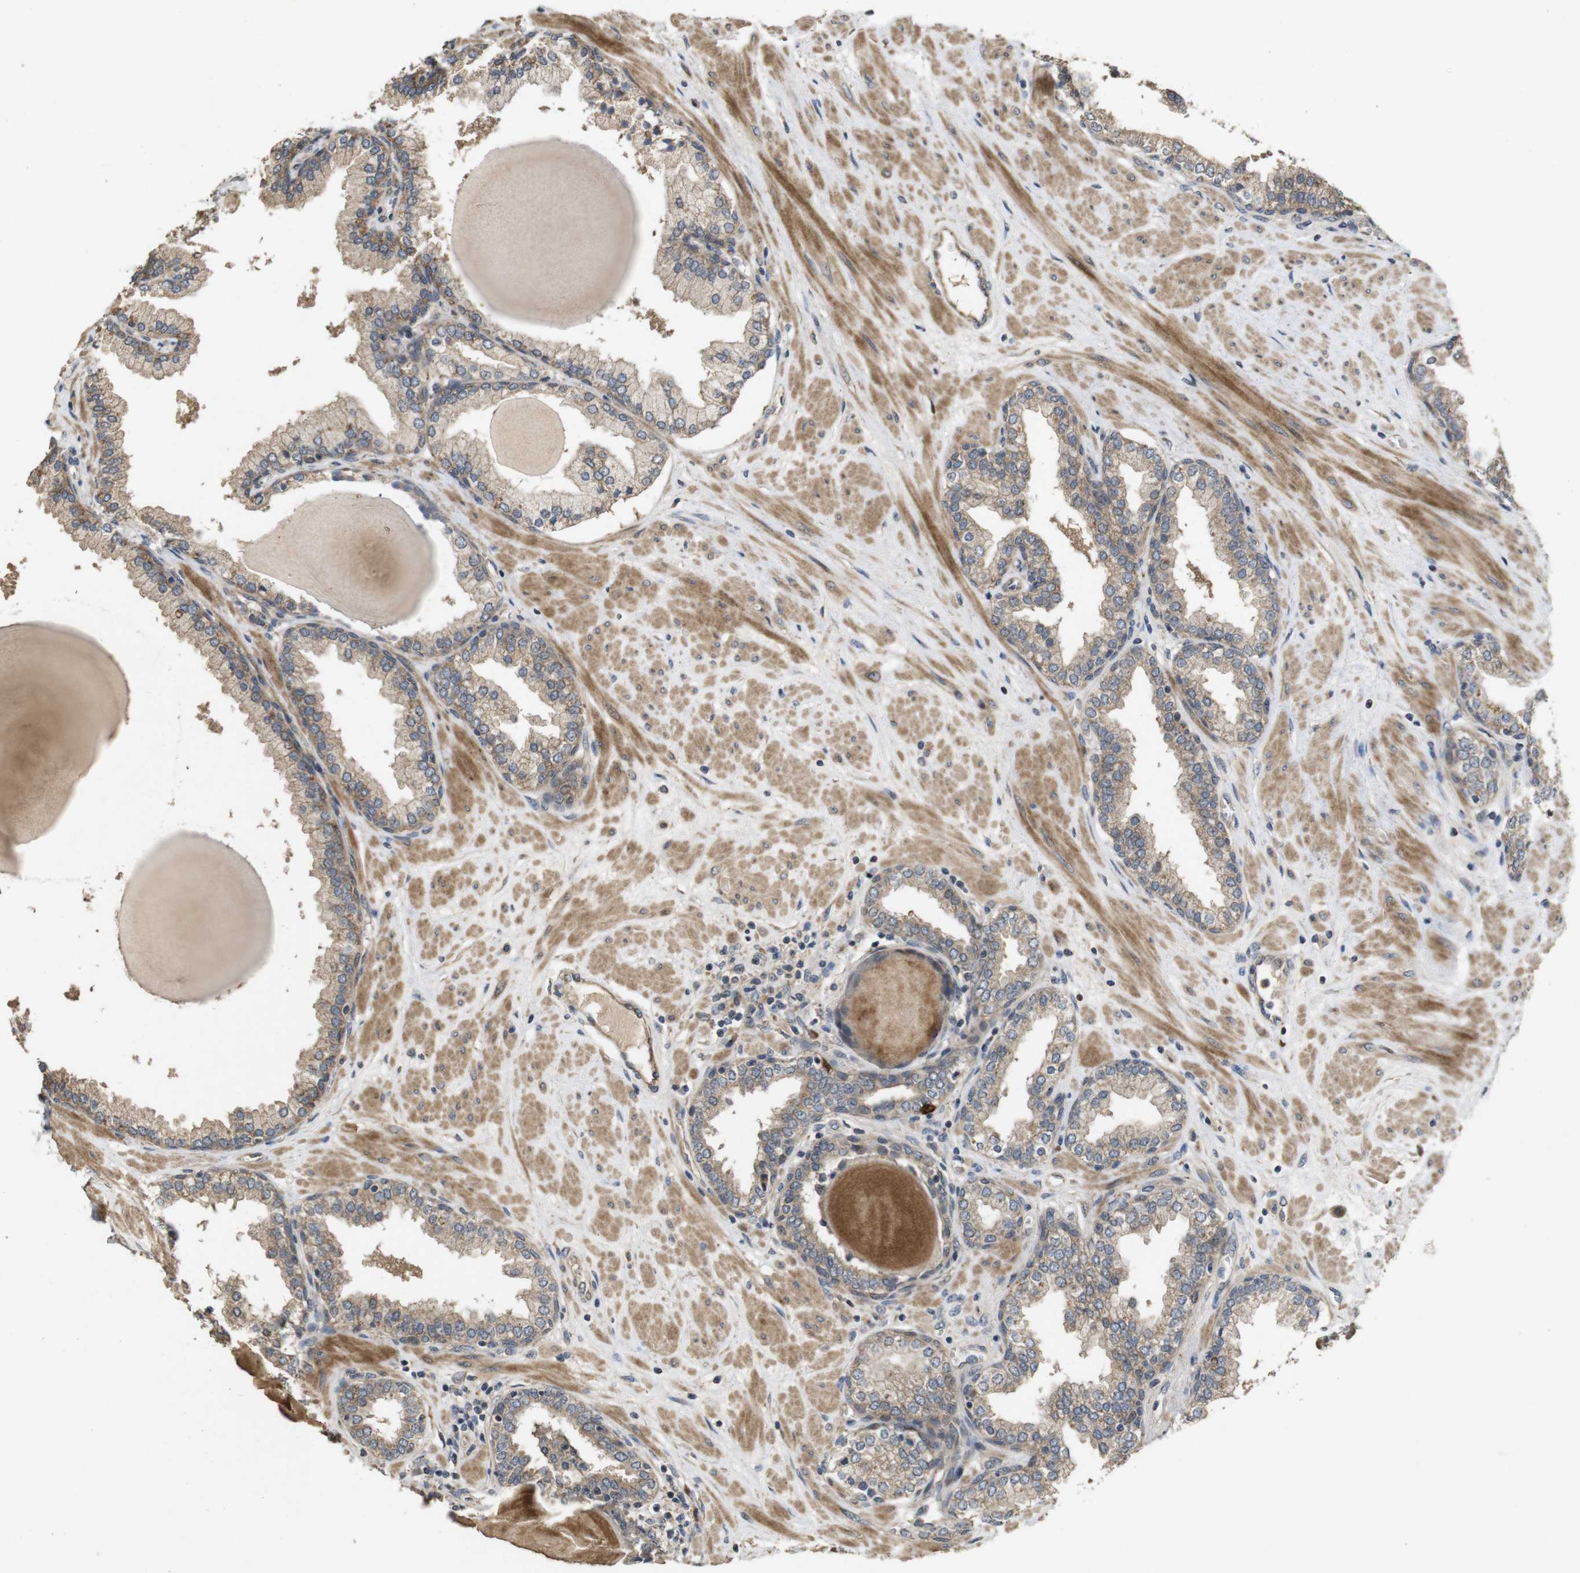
{"staining": {"intensity": "weak", "quantity": ">75%", "location": "cytoplasmic/membranous"}, "tissue": "prostate", "cell_type": "Glandular cells", "image_type": "normal", "snomed": [{"axis": "morphology", "description": "Normal tissue, NOS"}, {"axis": "topography", "description": "Prostate"}], "caption": "A photomicrograph showing weak cytoplasmic/membranous positivity in about >75% of glandular cells in benign prostate, as visualized by brown immunohistochemical staining.", "gene": "PCDHB10", "patient": {"sex": "male", "age": 51}}